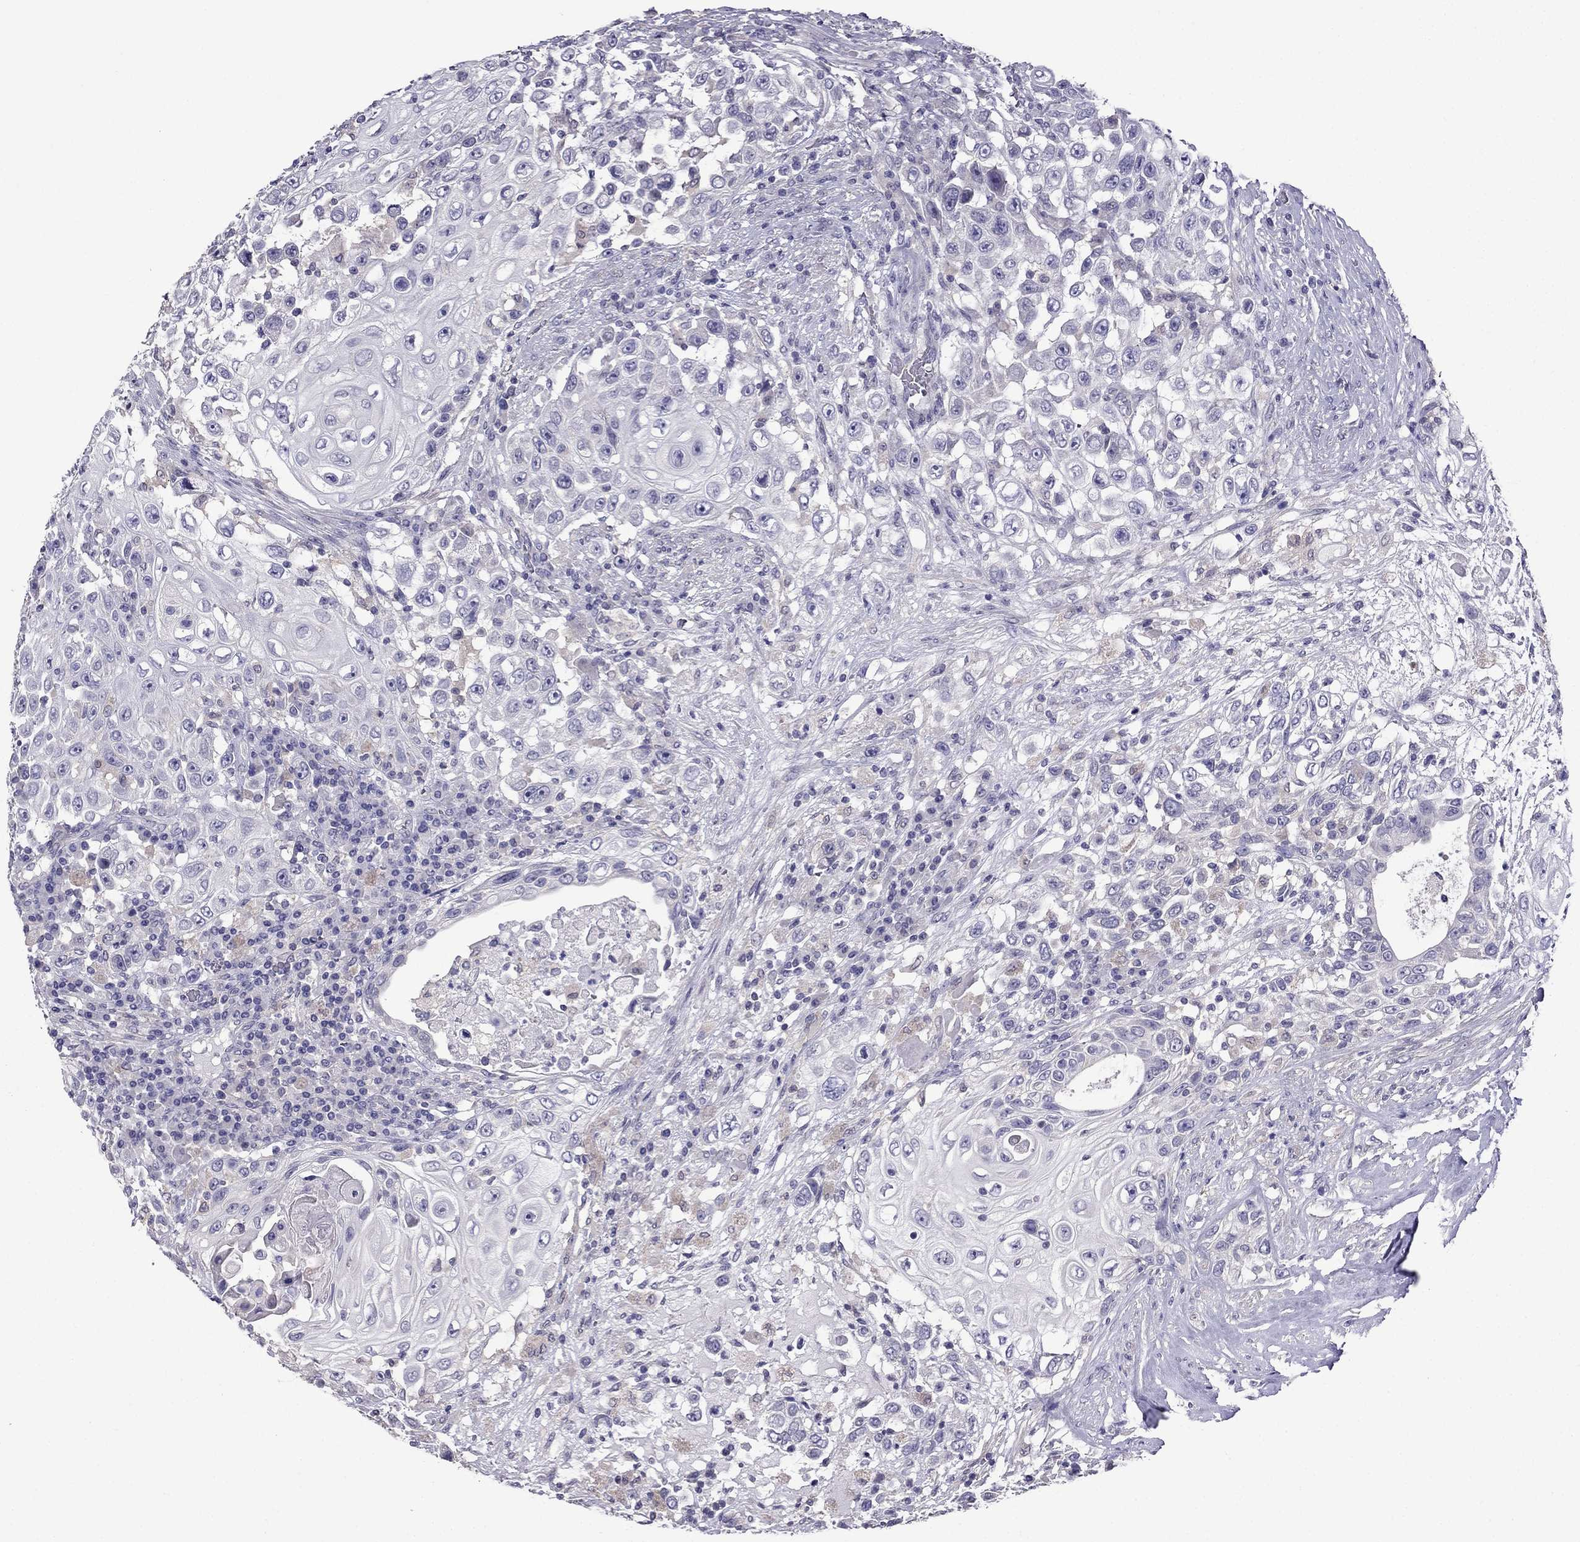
{"staining": {"intensity": "negative", "quantity": "none", "location": "none"}, "tissue": "urothelial cancer", "cell_type": "Tumor cells", "image_type": "cancer", "snomed": [{"axis": "morphology", "description": "Urothelial carcinoma, High grade"}, {"axis": "topography", "description": "Urinary bladder"}], "caption": "This is an IHC micrograph of human high-grade urothelial carcinoma. There is no staining in tumor cells.", "gene": "SCNN1D", "patient": {"sex": "female", "age": 56}}